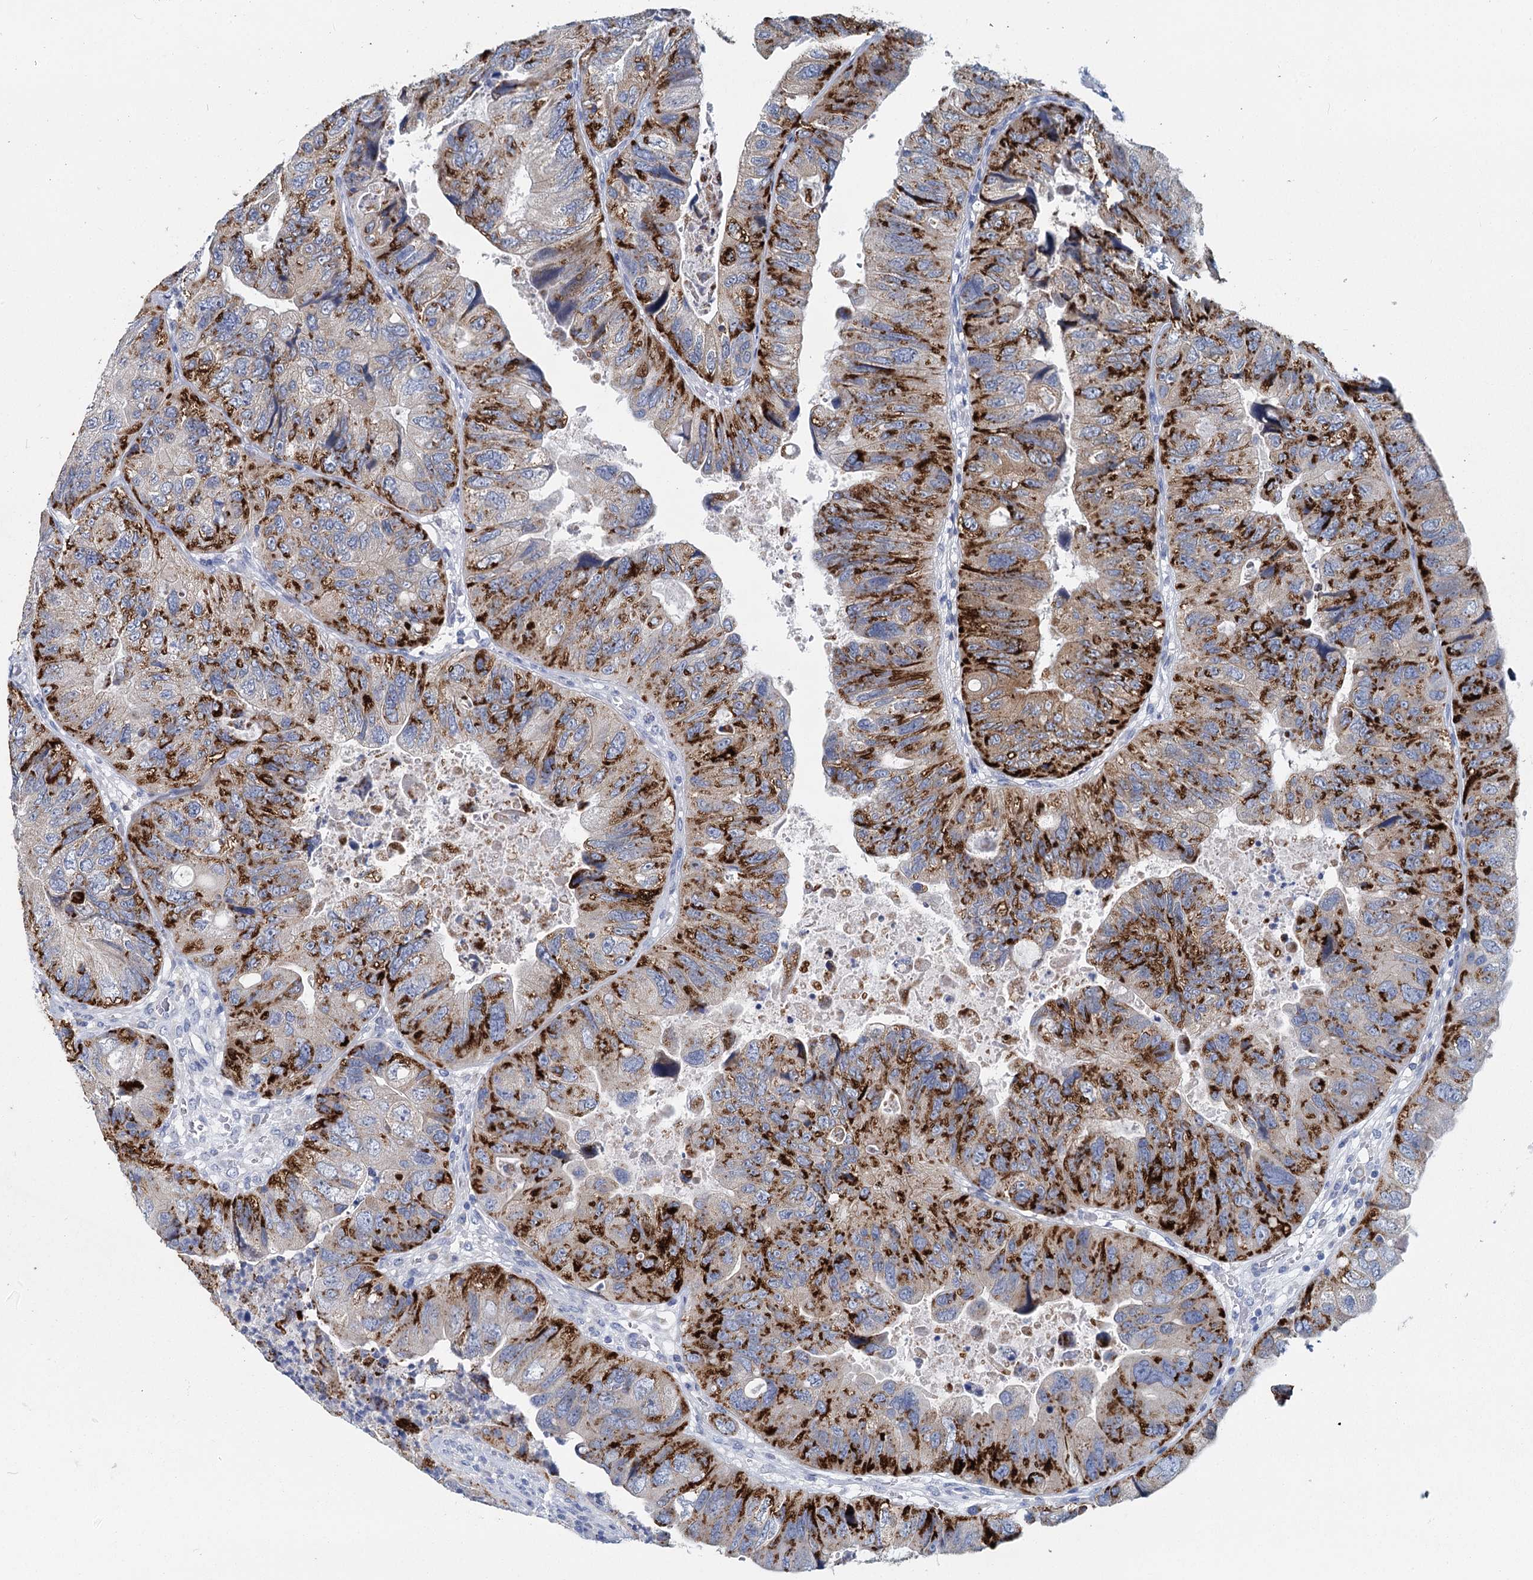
{"staining": {"intensity": "strong", "quantity": "25%-75%", "location": "cytoplasmic/membranous"}, "tissue": "colorectal cancer", "cell_type": "Tumor cells", "image_type": "cancer", "snomed": [{"axis": "morphology", "description": "Adenocarcinoma, NOS"}, {"axis": "topography", "description": "Rectum"}], "caption": "Protein staining reveals strong cytoplasmic/membranous positivity in about 25%-75% of tumor cells in adenocarcinoma (colorectal).", "gene": "METTL7B", "patient": {"sex": "male", "age": 63}}